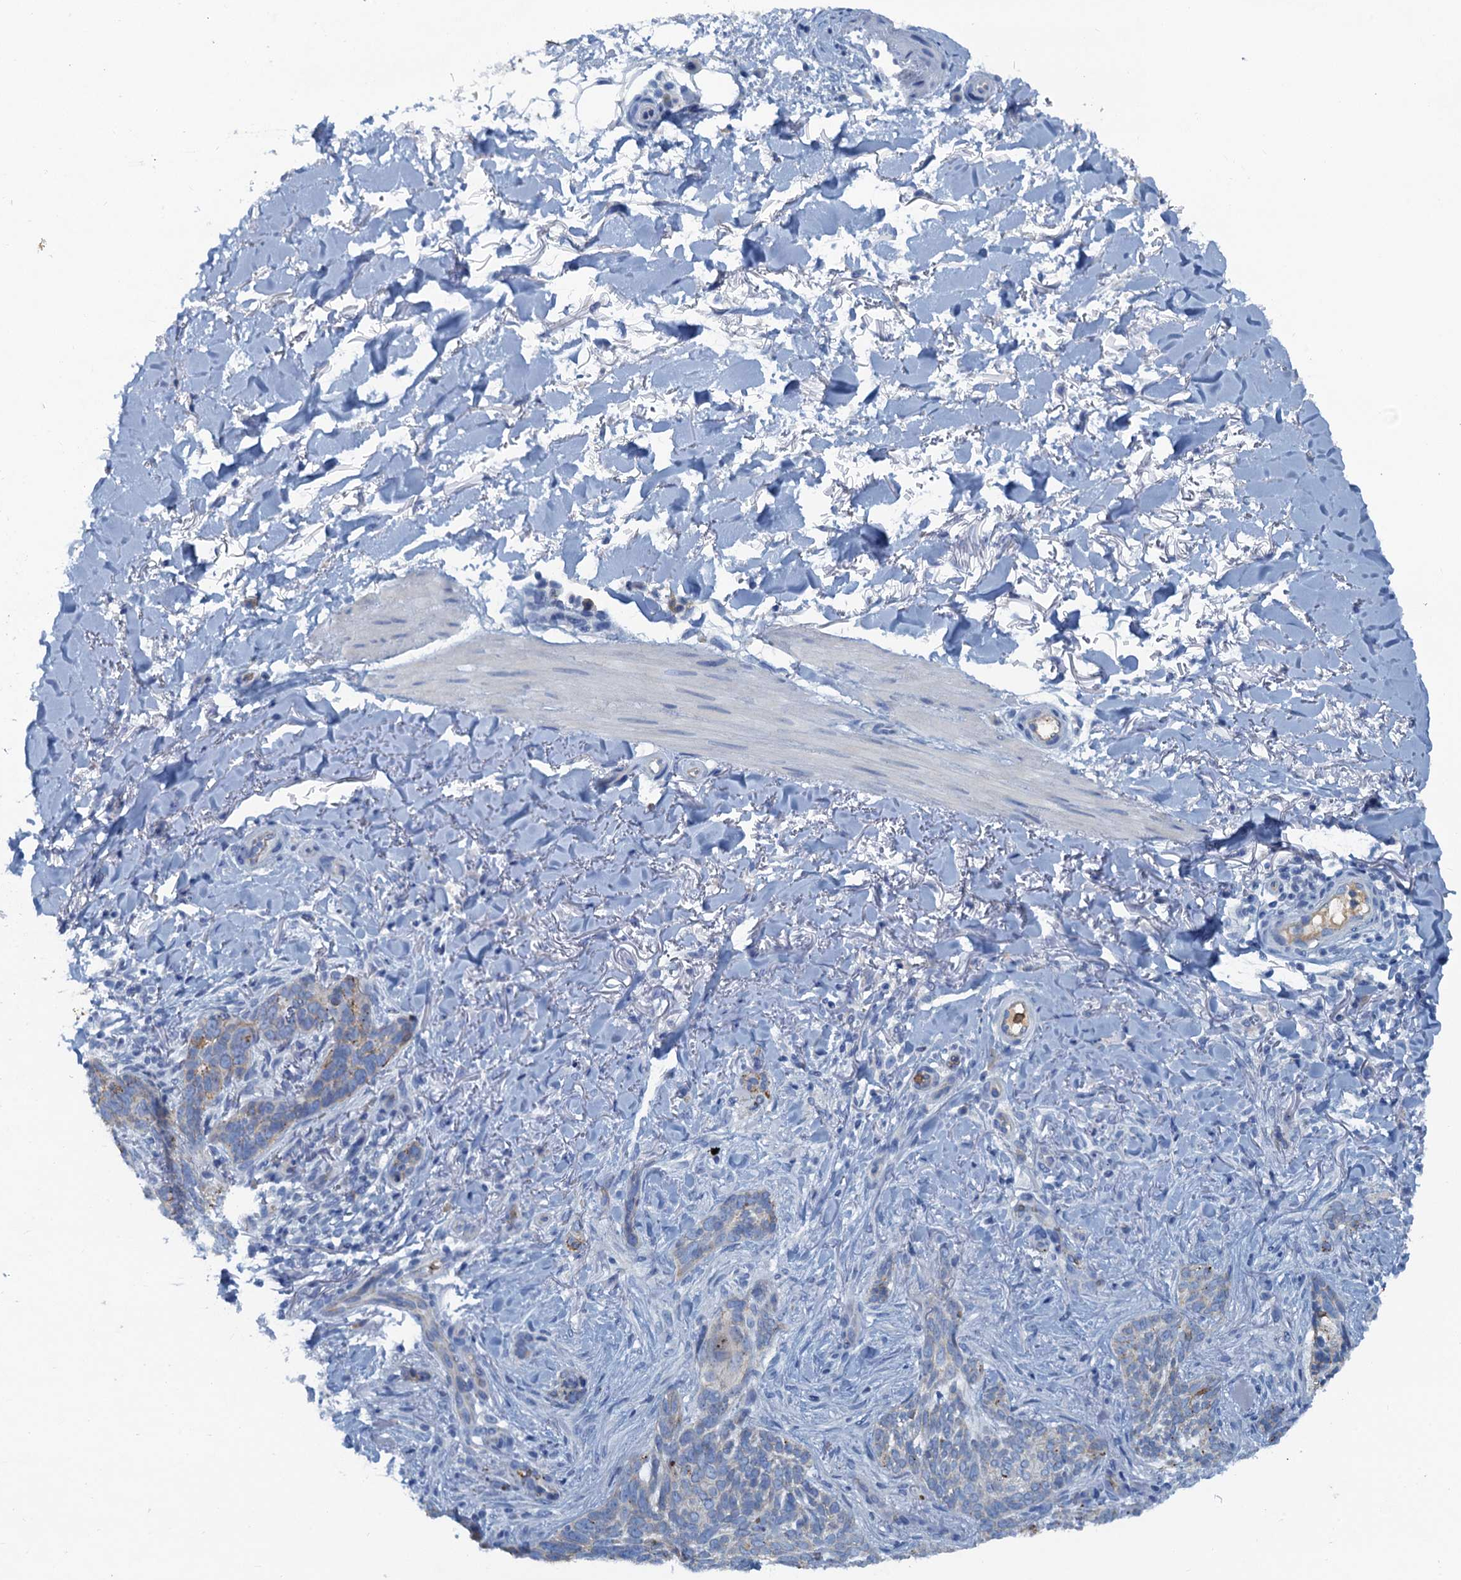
{"staining": {"intensity": "negative", "quantity": "none", "location": "none"}, "tissue": "skin cancer", "cell_type": "Tumor cells", "image_type": "cancer", "snomed": [{"axis": "morphology", "description": "Normal tissue, NOS"}, {"axis": "morphology", "description": "Basal cell carcinoma"}, {"axis": "topography", "description": "Skin"}], "caption": "Micrograph shows no significant protein positivity in tumor cells of basal cell carcinoma (skin).", "gene": "MYADML2", "patient": {"sex": "female", "age": 67}}